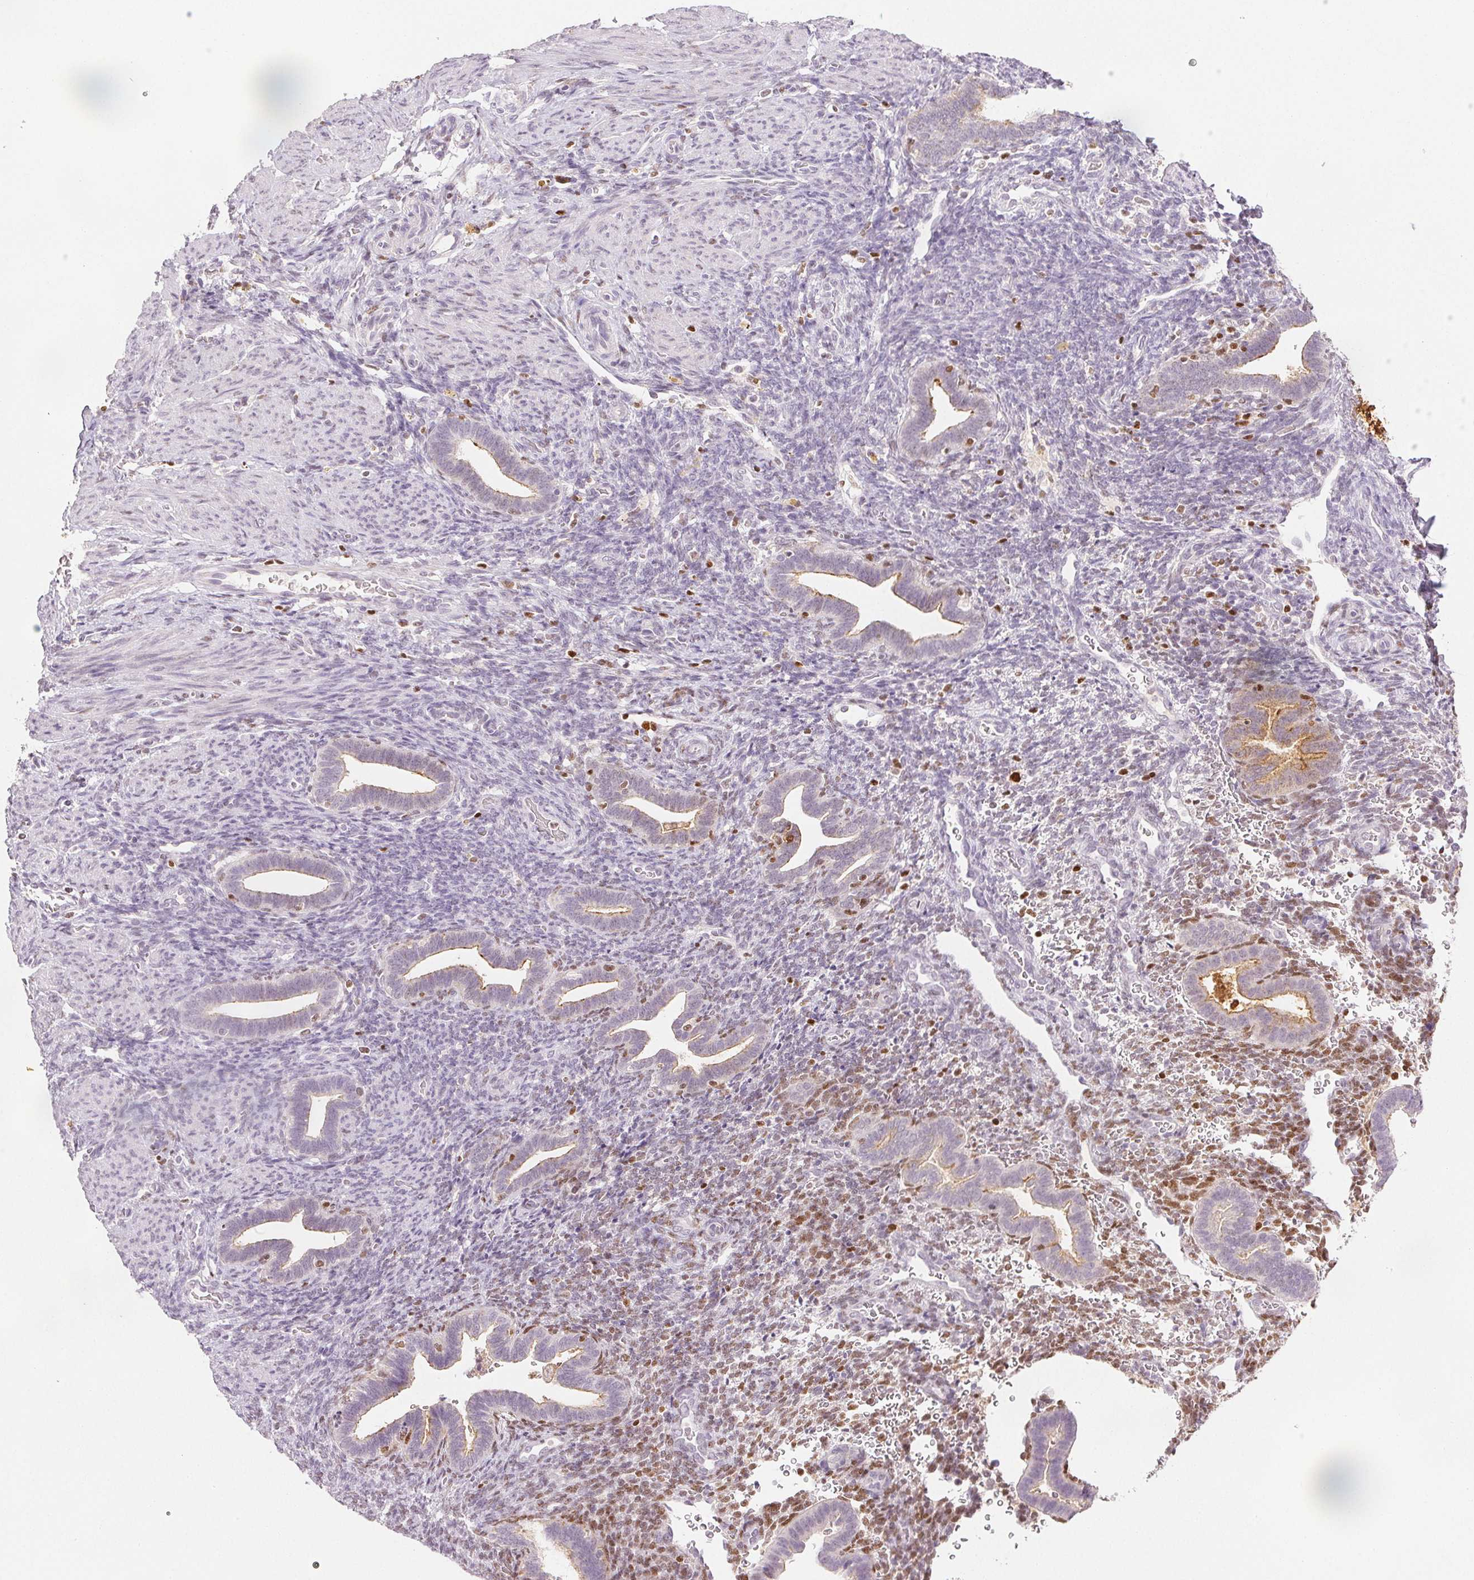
{"staining": {"intensity": "negative", "quantity": "none", "location": "none"}, "tissue": "endometrium", "cell_type": "Cells in endometrial stroma", "image_type": "normal", "snomed": [{"axis": "morphology", "description": "Normal tissue, NOS"}, {"axis": "topography", "description": "Endometrium"}], "caption": "Immunohistochemistry micrograph of normal endometrium: endometrium stained with DAB reveals no significant protein staining in cells in endometrial stroma.", "gene": "RUNX2", "patient": {"sex": "female", "age": 34}}